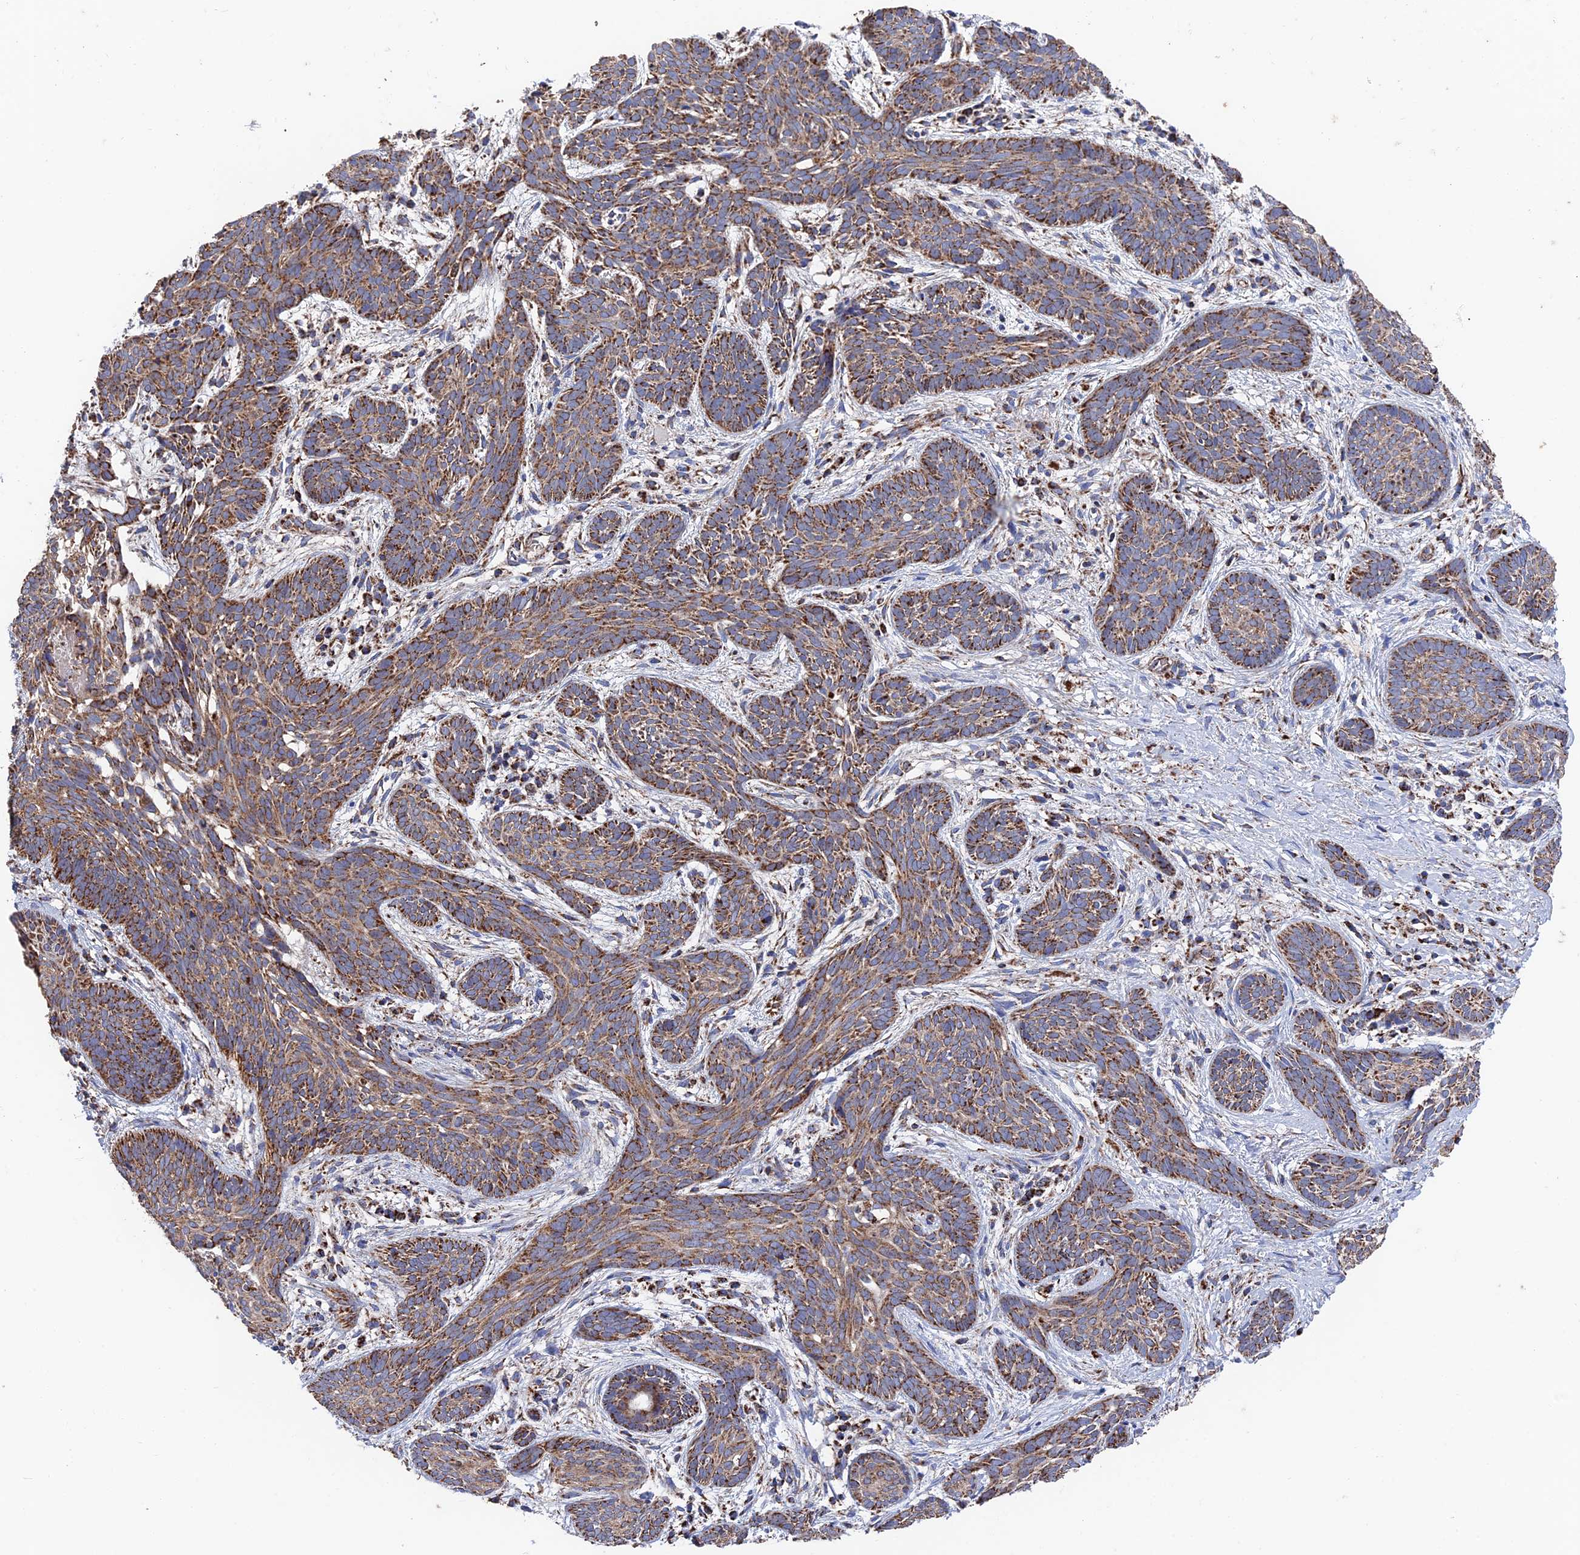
{"staining": {"intensity": "moderate", "quantity": ">75%", "location": "cytoplasmic/membranous"}, "tissue": "skin cancer", "cell_type": "Tumor cells", "image_type": "cancer", "snomed": [{"axis": "morphology", "description": "Basal cell carcinoma"}, {"axis": "topography", "description": "Skin"}], "caption": "Skin cancer stained for a protein (brown) exhibits moderate cytoplasmic/membranous positive positivity in approximately >75% of tumor cells.", "gene": "HAUS8", "patient": {"sex": "female", "age": 81}}